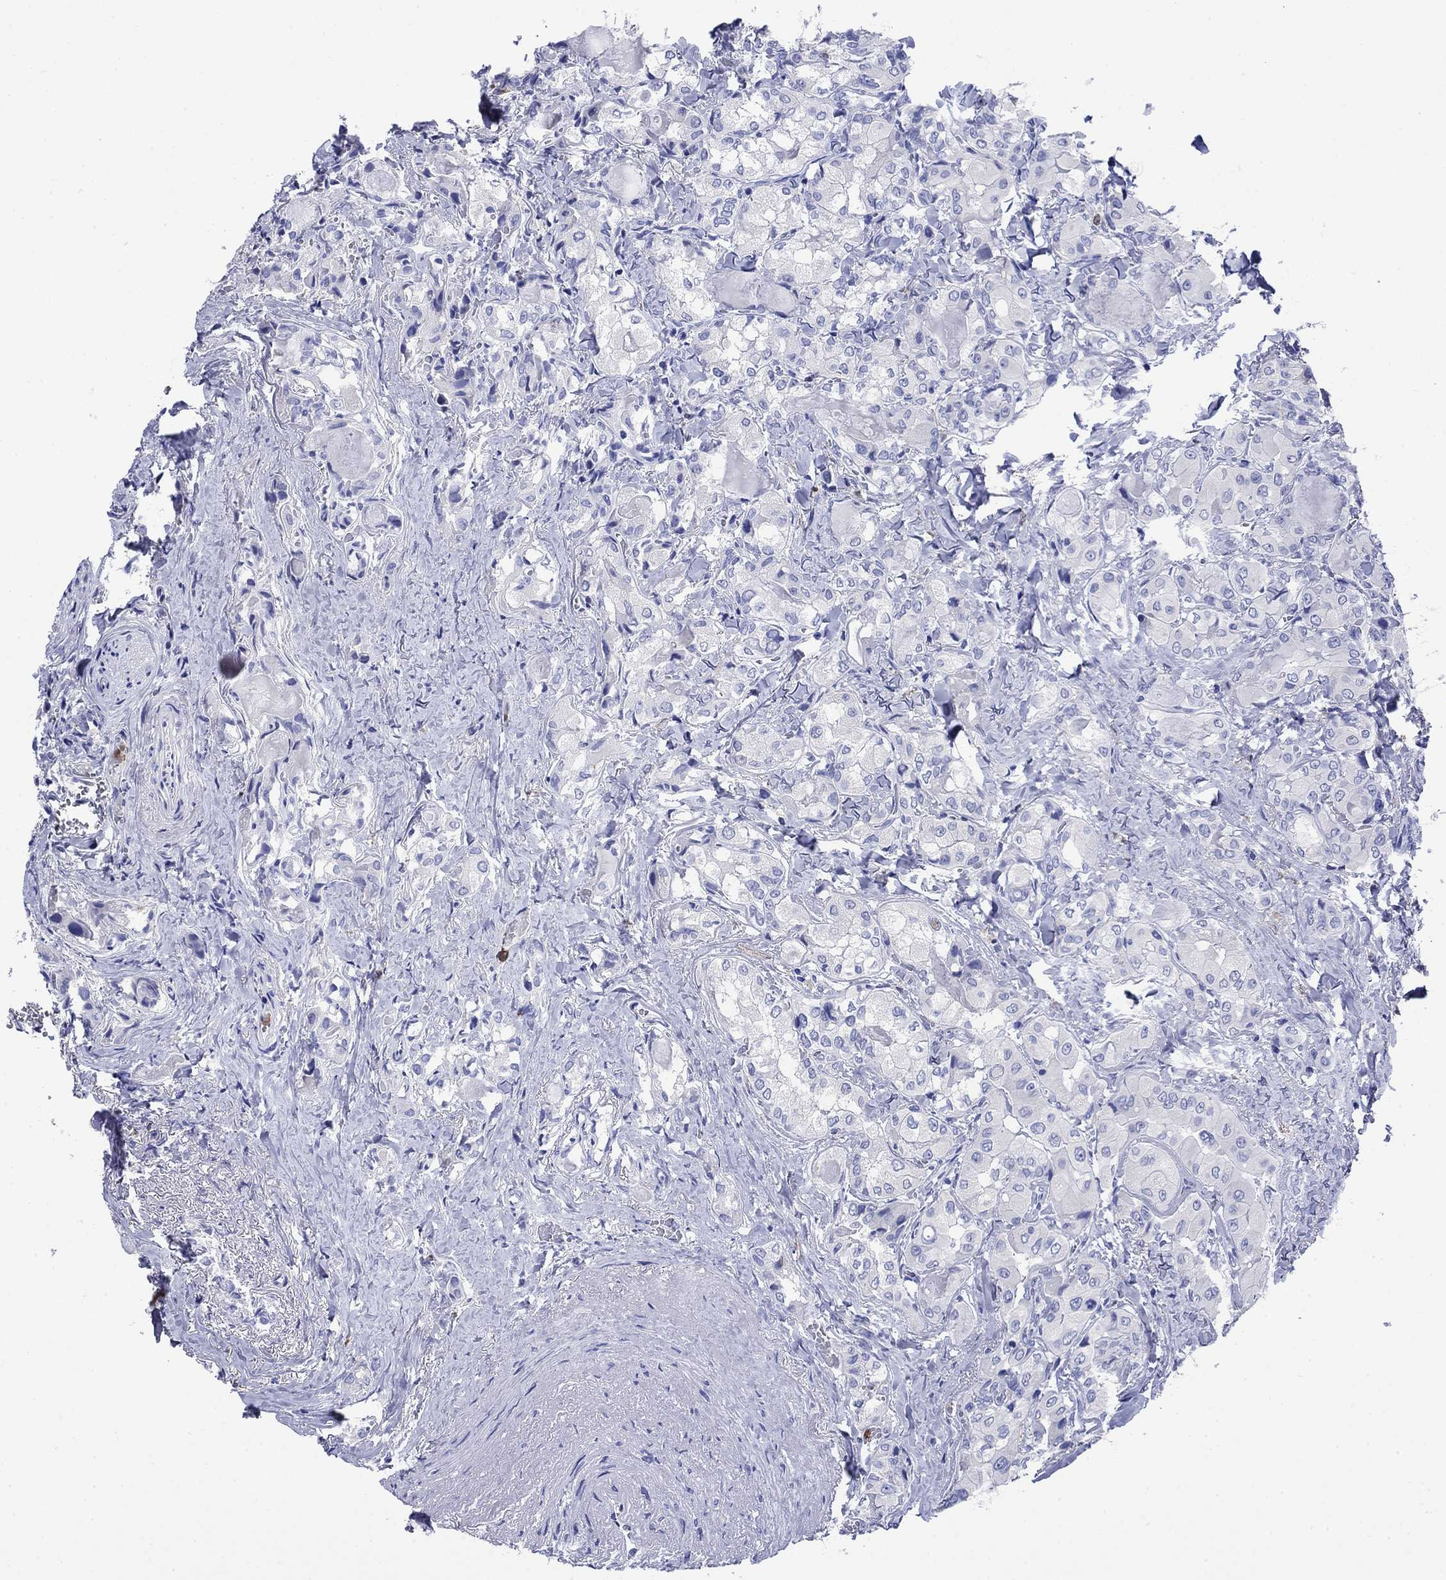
{"staining": {"intensity": "negative", "quantity": "none", "location": "none"}, "tissue": "thyroid cancer", "cell_type": "Tumor cells", "image_type": "cancer", "snomed": [{"axis": "morphology", "description": "Normal tissue, NOS"}, {"axis": "morphology", "description": "Papillary adenocarcinoma, NOS"}, {"axis": "topography", "description": "Thyroid gland"}], "caption": "Tumor cells are negative for protein expression in human thyroid cancer.", "gene": "TFR2", "patient": {"sex": "female", "age": 66}}